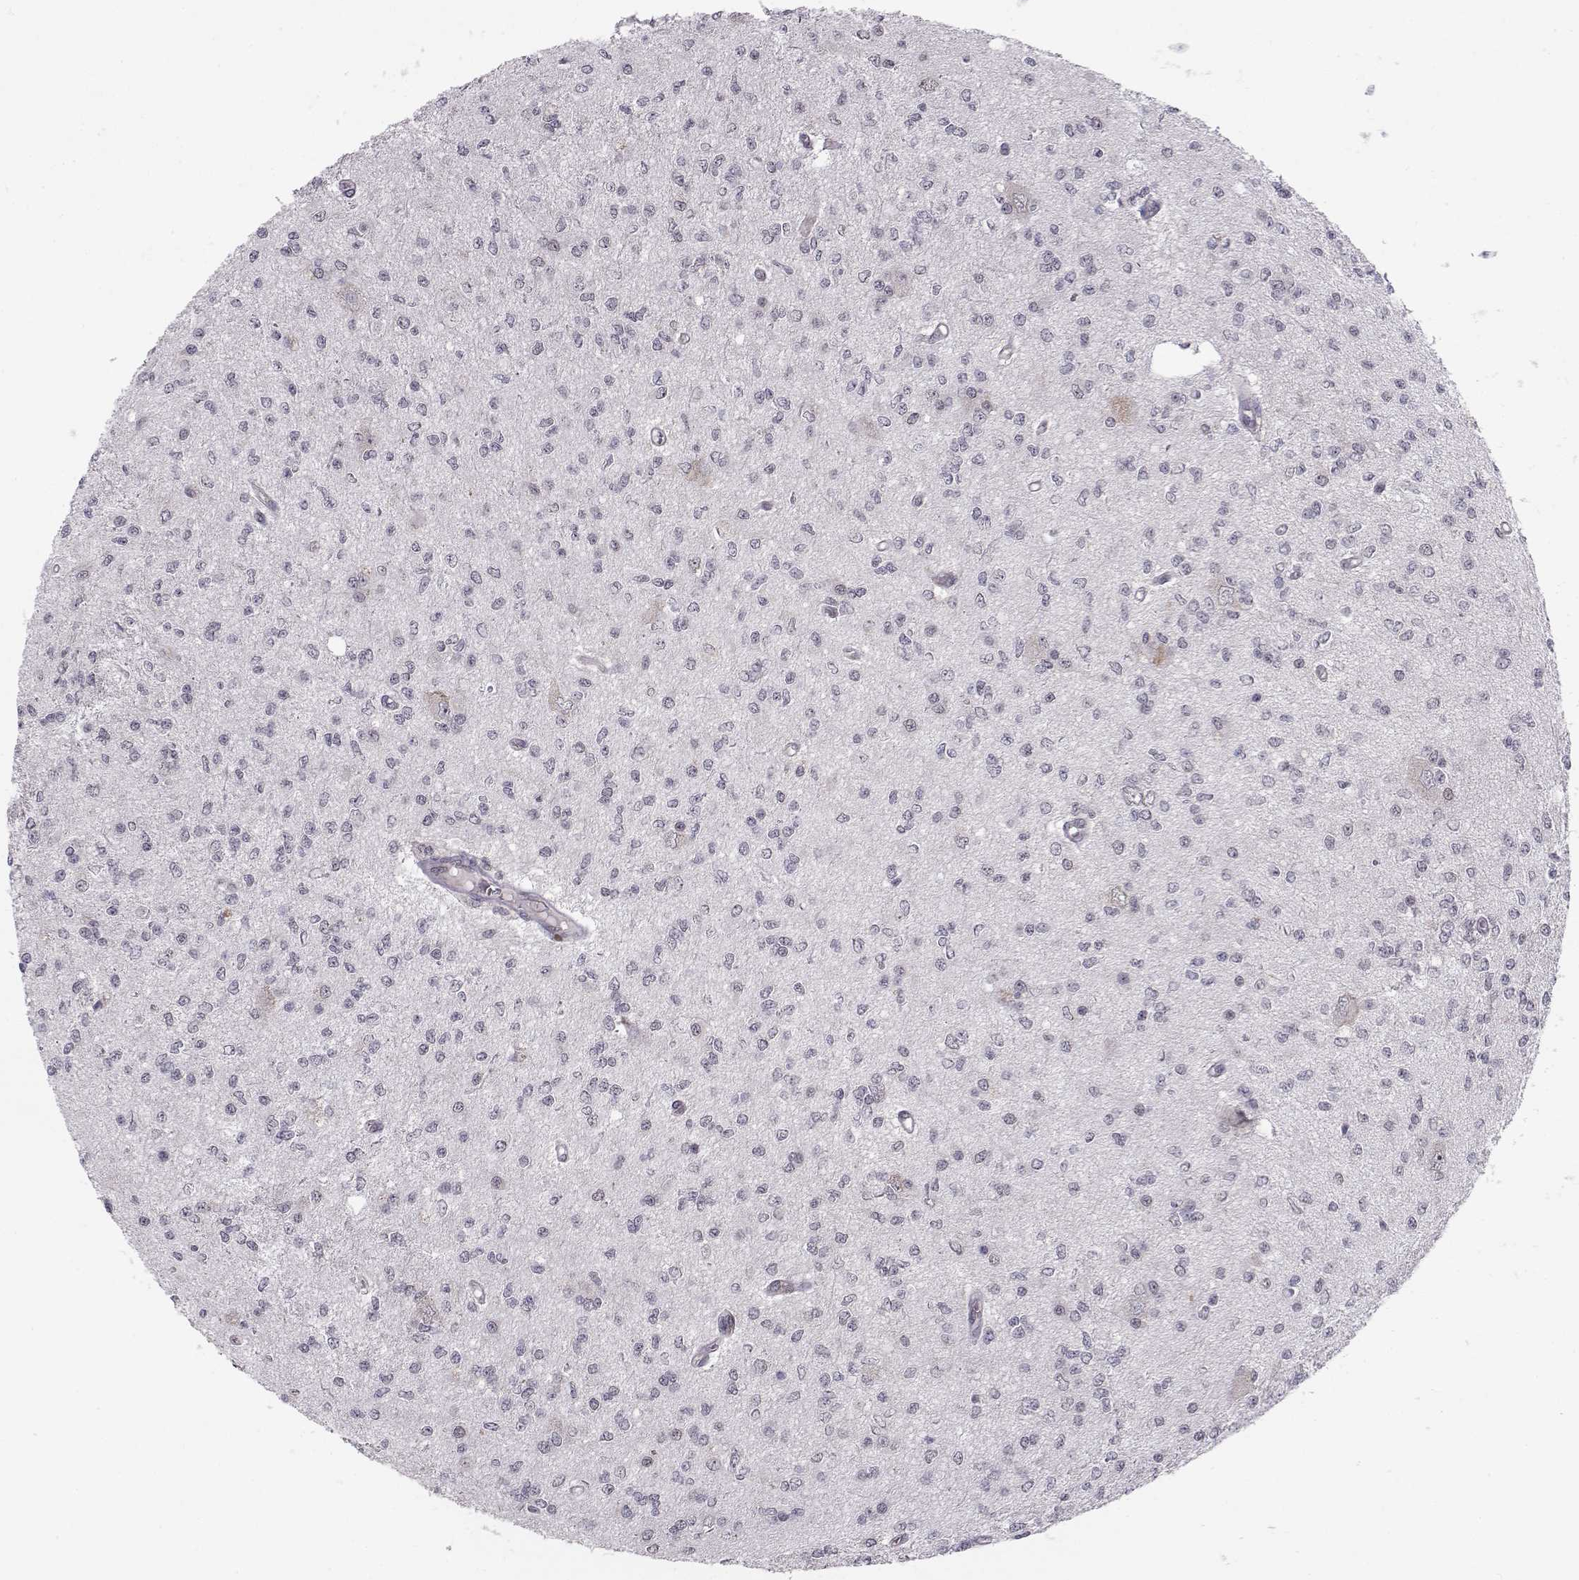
{"staining": {"intensity": "negative", "quantity": "none", "location": "none"}, "tissue": "glioma", "cell_type": "Tumor cells", "image_type": "cancer", "snomed": [{"axis": "morphology", "description": "Glioma, malignant, Low grade"}, {"axis": "topography", "description": "Brain"}], "caption": "Immunohistochemical staining of malignant glioma (low-grade) reveals no significant expression in tumor cells.", "gene": "KIF13B", "patient": {"sex": "male", "age": 67}}